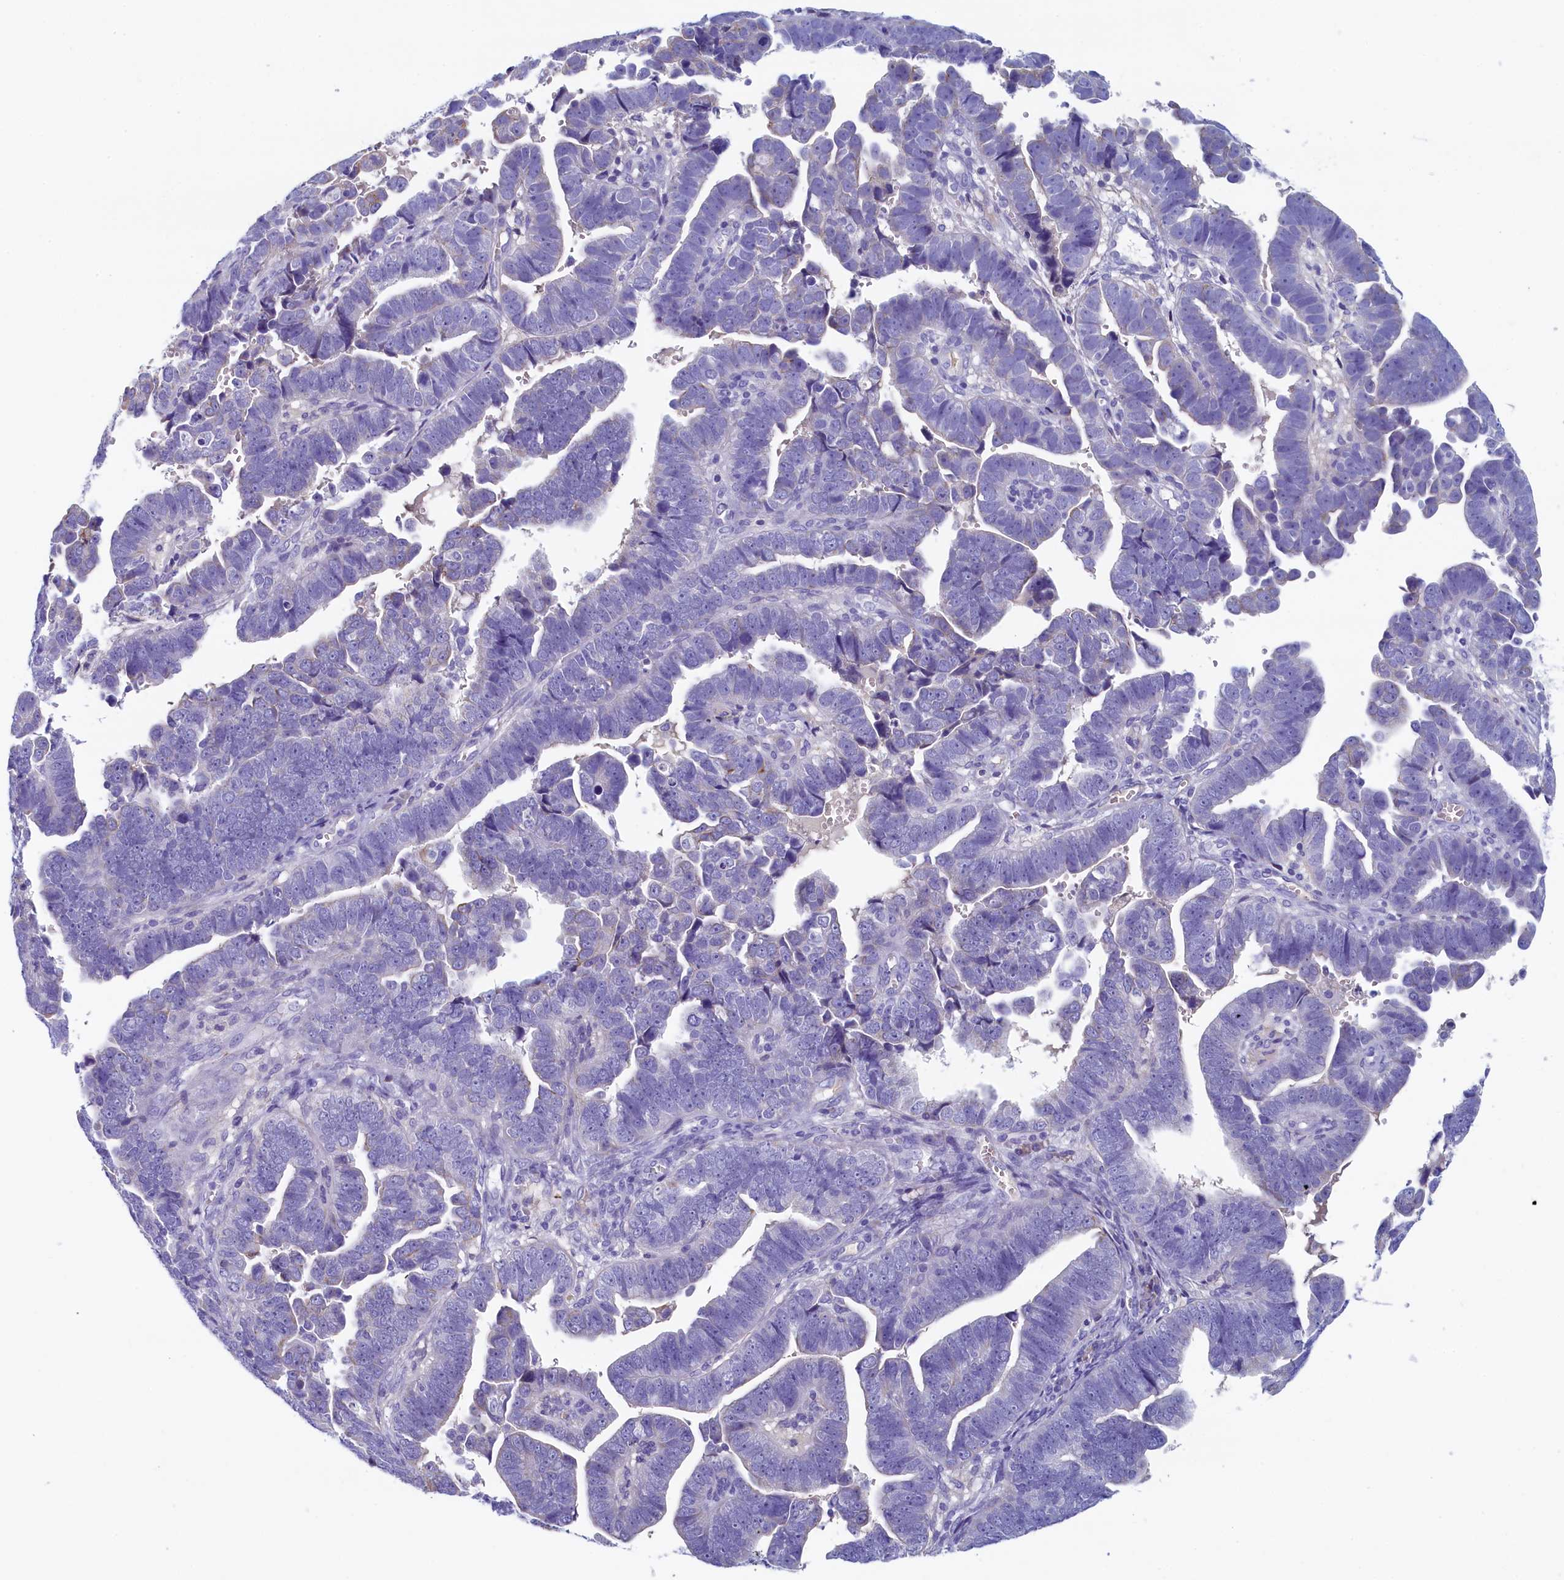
{"staining": {"intensity": "negative", "quantity": "none", "location": "none"}, "tissue": "endometrial cancer", "cell_type": "Tumor cells", "image_type": "cancer", "snomed": [{"axis": "morphology", "description": "Adenocarcinoma, NOS"}, {"axis": "topography", "description": "Endometrium"}], "caption": "This is a histopathology image of IHC staining of endometrial adenocarcinoma, which shows no expression in tumor cells.", "gene": "GUCA1C", "patient": {"sex": "female", "age": 75}}